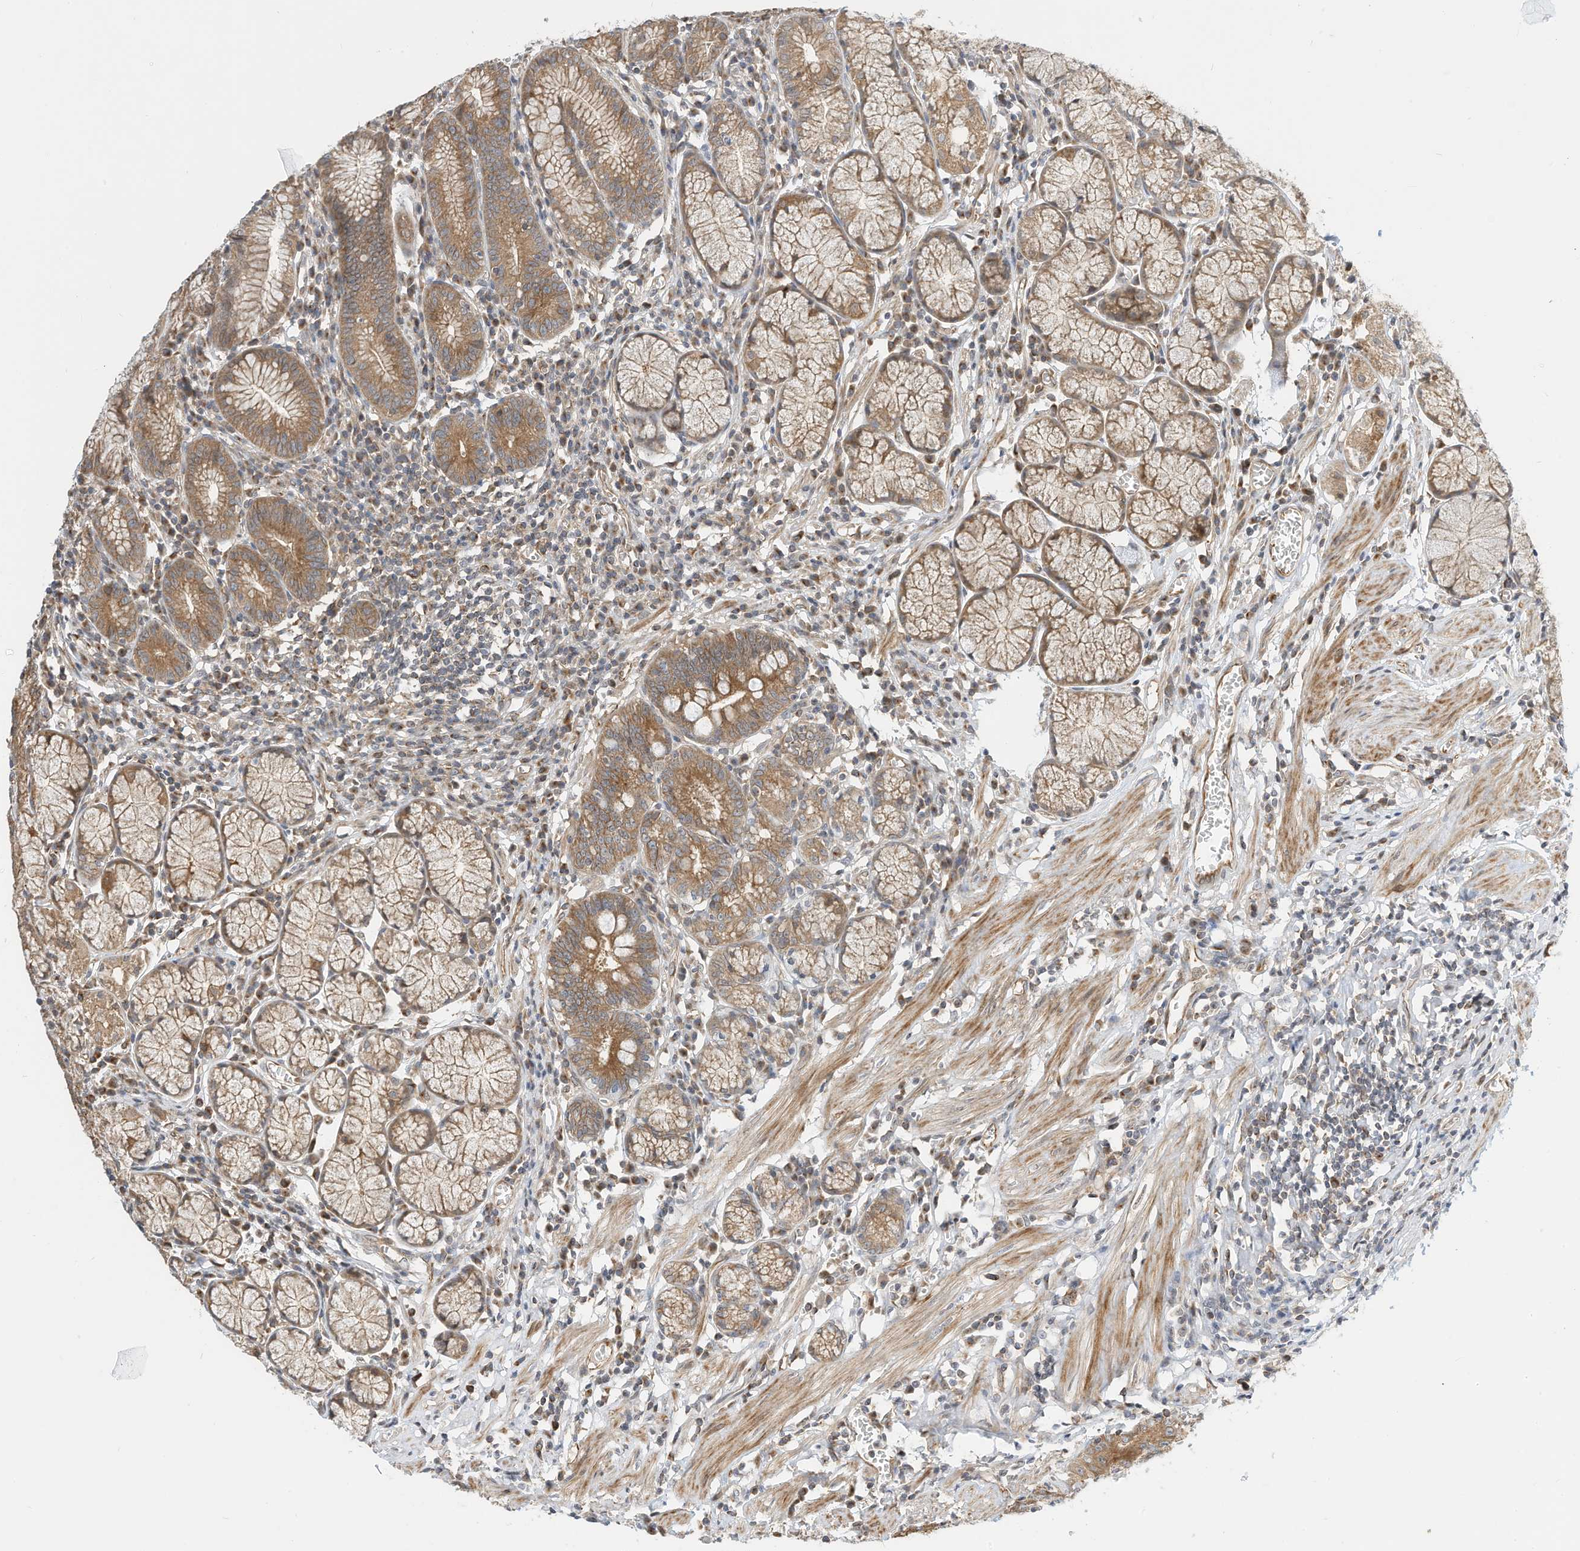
{"staining": {"intensity": "moderate", "quantity": ">75%", "location": "cytoplasmic/membranous"}, "tissue": "stomach", "cell_type": "Glandular cells", "image_type": "normal", "snomed": [{"axis": "morphology", "description": "Normal tissue, NOS"}, {"axis": "topography", "description": "Stomach"}], "caption": "Moderate cytoplasmic/membranous protein expression is seen in about >75% of glandular cells in stomach. The staining is performed using DAB brown chromogen to label protein expression. The nuclei are counter-stained blue using hematoxylin.", "gene": "OFD1", "patient": {"sex": "male", "age": 55}}